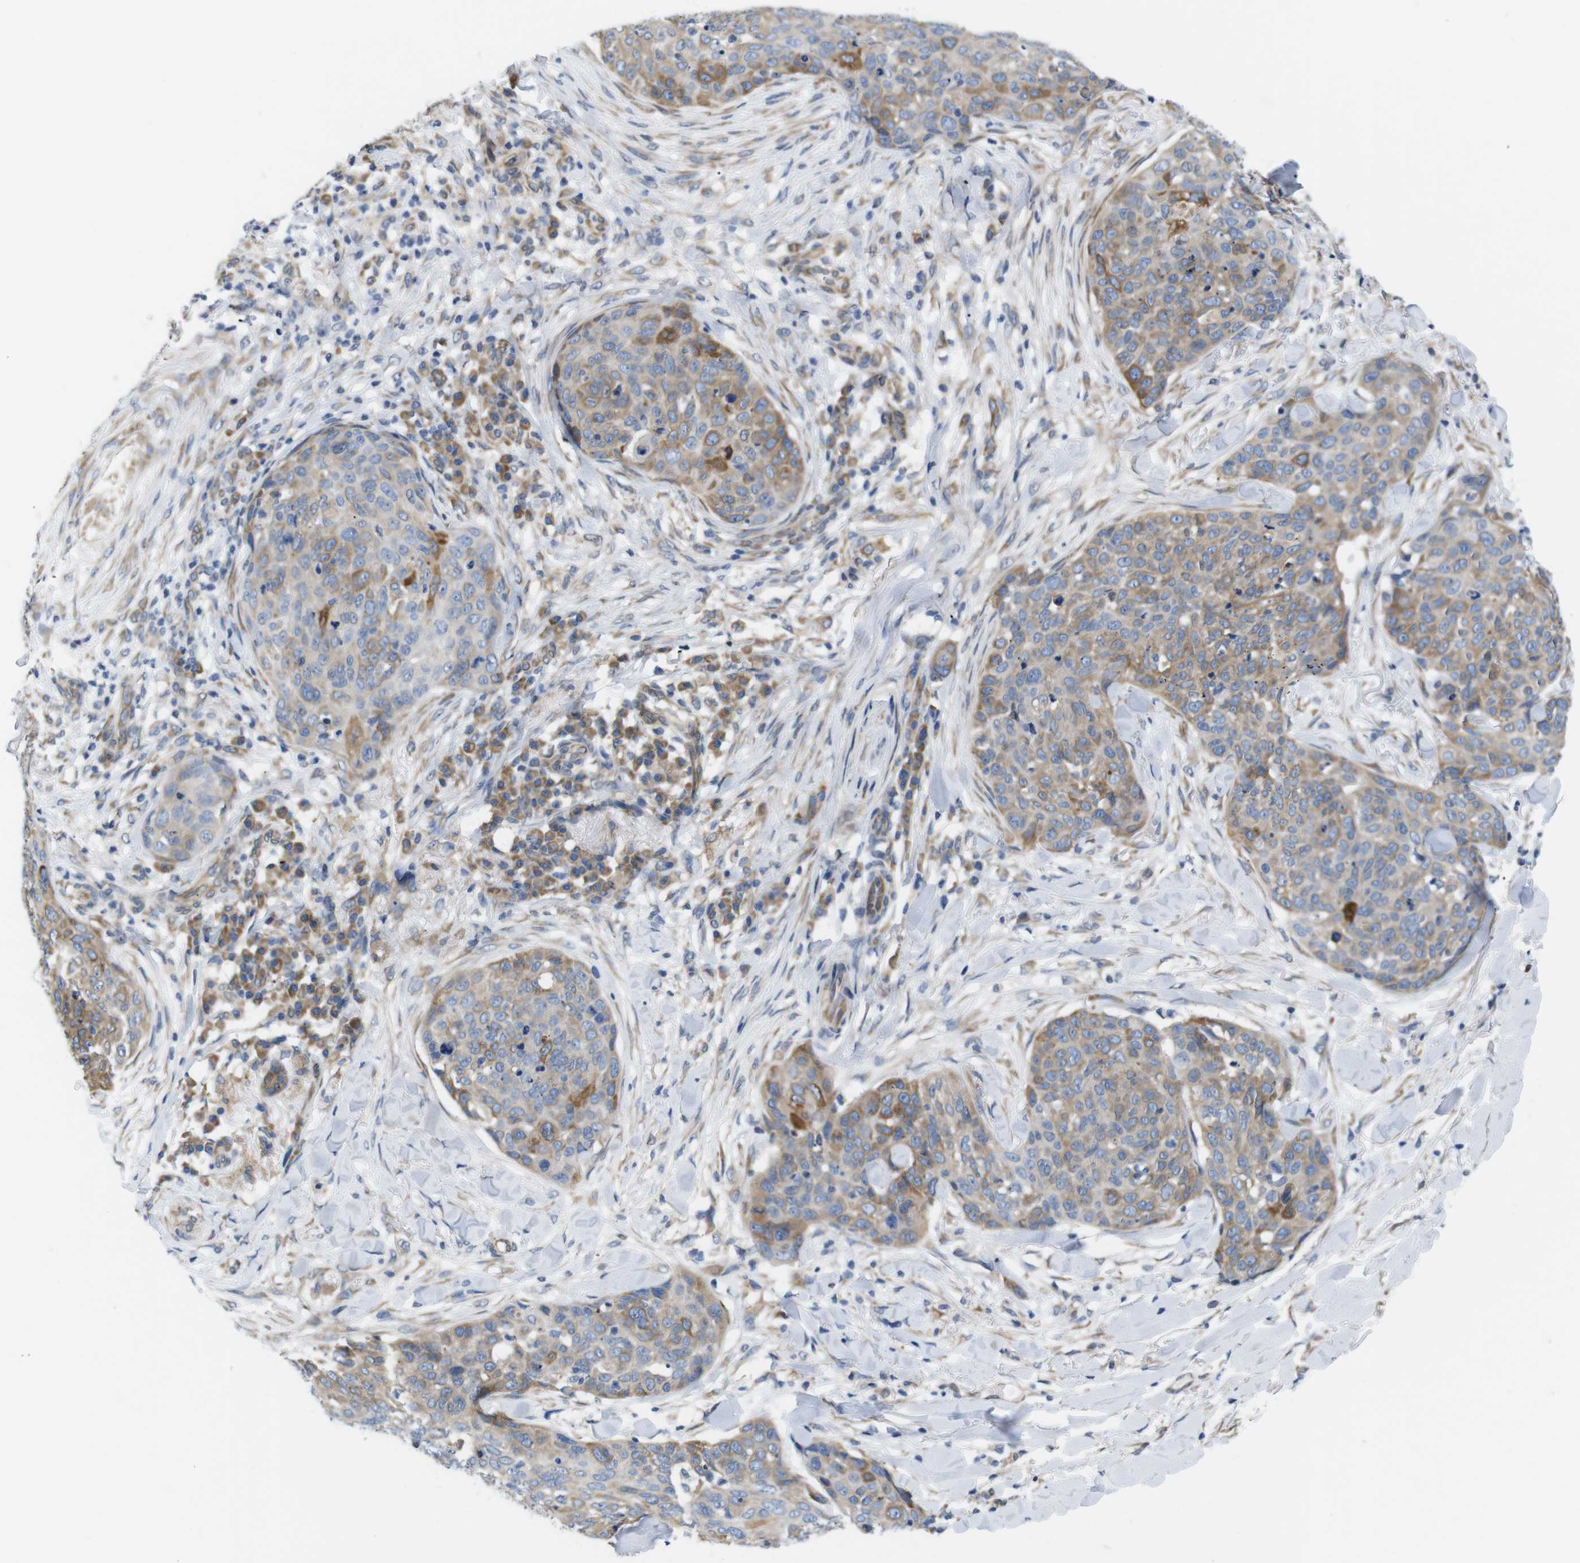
{"staining": {"intensity": "moderate", "quantity": "<25%", "location": "cytoplasmic/membranous"}, "tissue": "skin cancer", "cell_type": "Tumor cells", "image_type": "cancer", "snomed": [{"axis": "morphology", "description": "Squamous cell carcinoma in situ, NOS"}, {"axis": "morphology", "description": "Squamous cell carcinoma, NOS"}, {"axis": "topography", "description": "Skin"}], "caption": "Immunohistochemistry photomicrograph of neoplastic tissue: skin cancer (squamous cell carcinoma in situ) stained using IHC exhibits low levels of moderate protein expression localized specifically in the cytoplasmic/membranous of tumor cells, appearing as a cytoplasmic/membranous brown color.", "gene": "HACD3", "patient": {"sex": "male", "age": 93}}